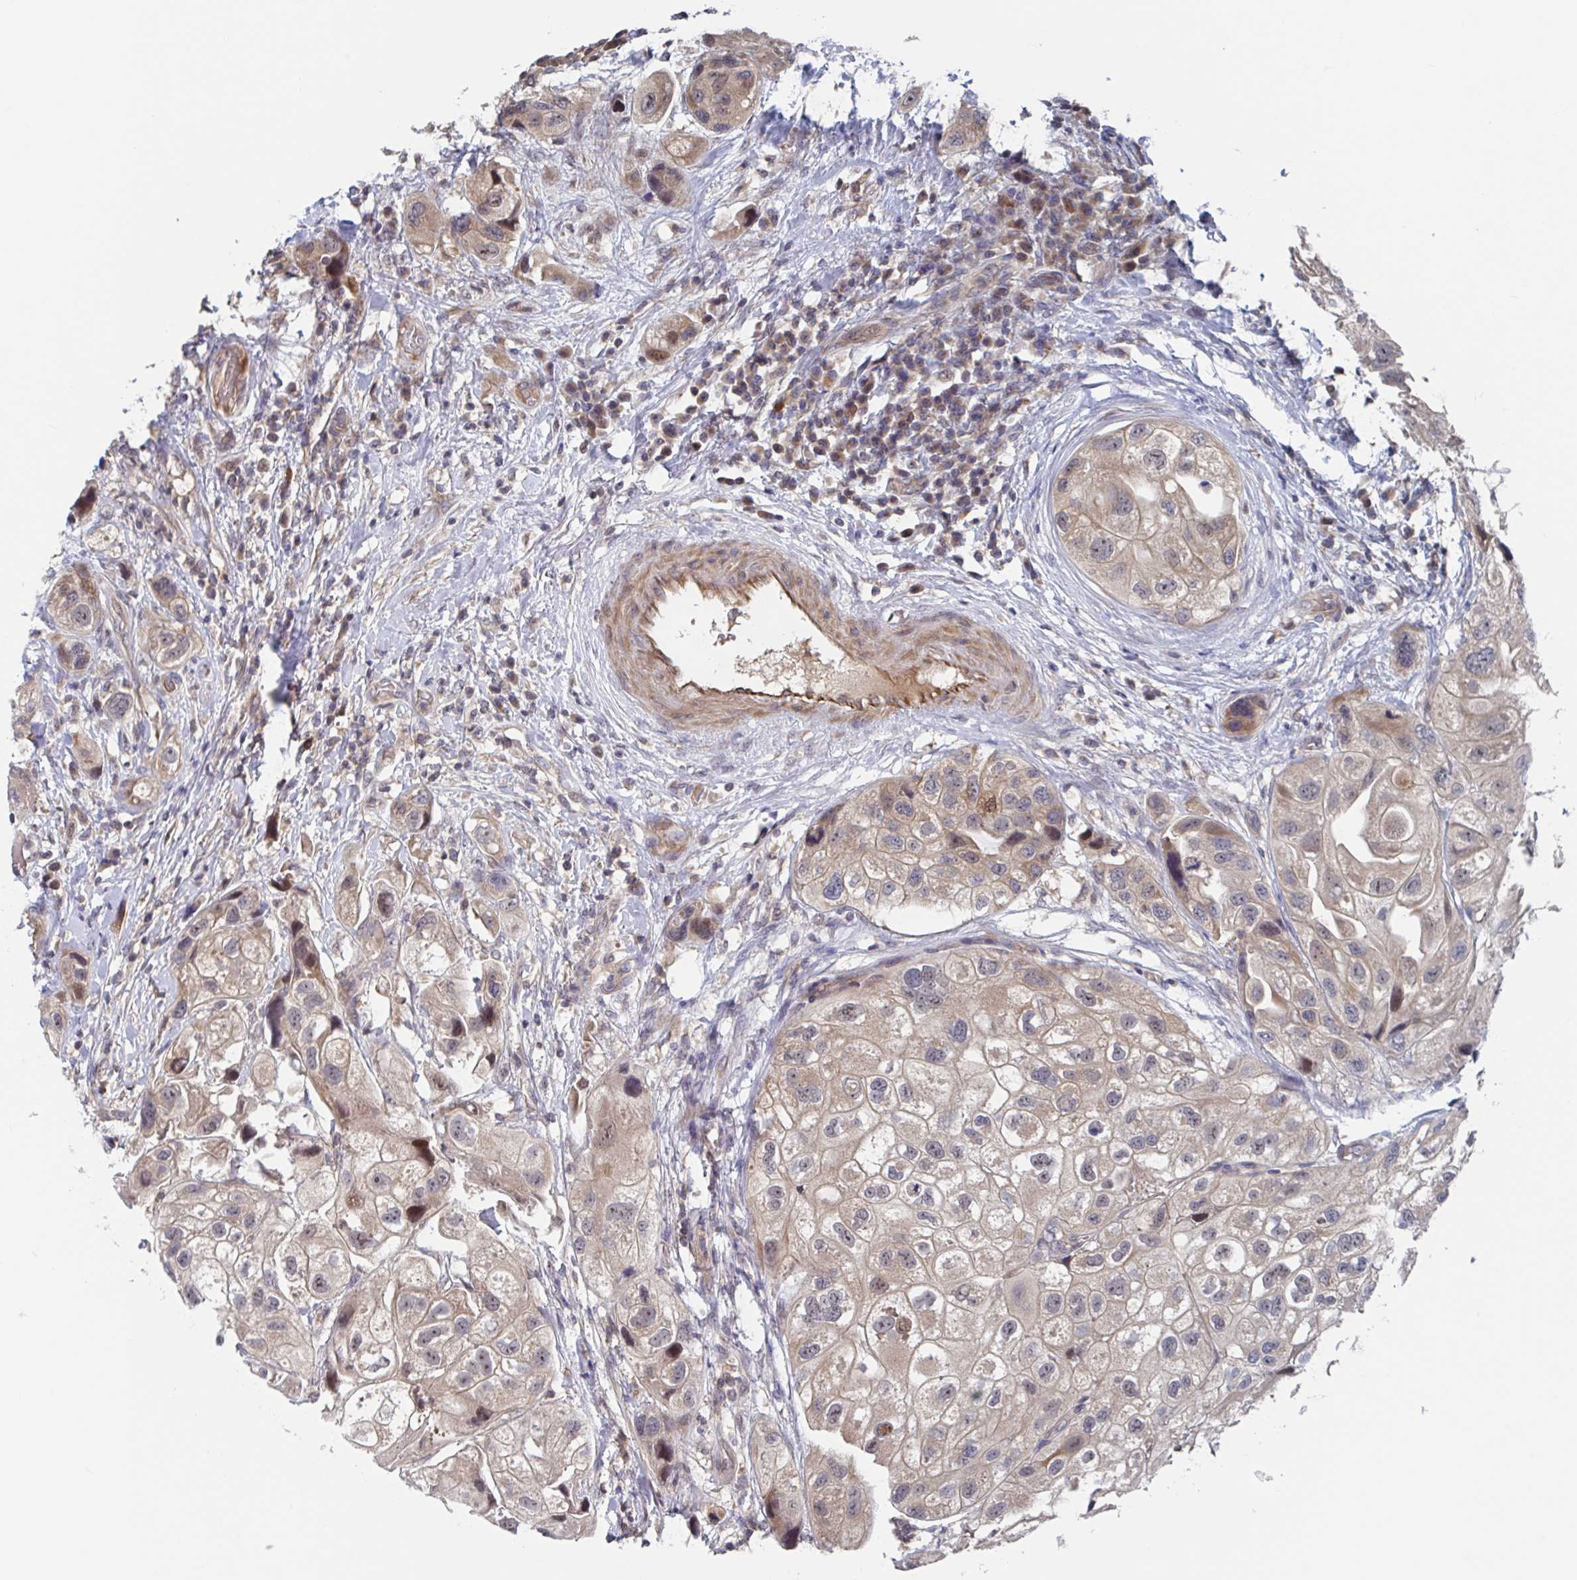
{"staining": {"intensity": "weak", "quantity": ">75%", "location": "cytoplasmic/membranous"}, "tissue": "urothelial cancer", "cell_type": "Tumor cells", "image_type": "cancer", "snomed": [{"axis": "morphology", "description": "Urothelial carcinoma, High grade"}, {"axis": "topography", "description": "Urinary bladder"}], "caption": "Immunohistochemistry staining of urothelial cancer, which demonstrates low levels of weak cytoplasmic/membranous expression in about >75% of tumor cells indicating weak cytoplasmic/membranous protein staining. The staining was performed using DAB (brown) for protein detection and nuclei were counterstained in hematoxylin (blue).", "gene": "DHRS12", "patient": {"sex": "female", "age": 64}}